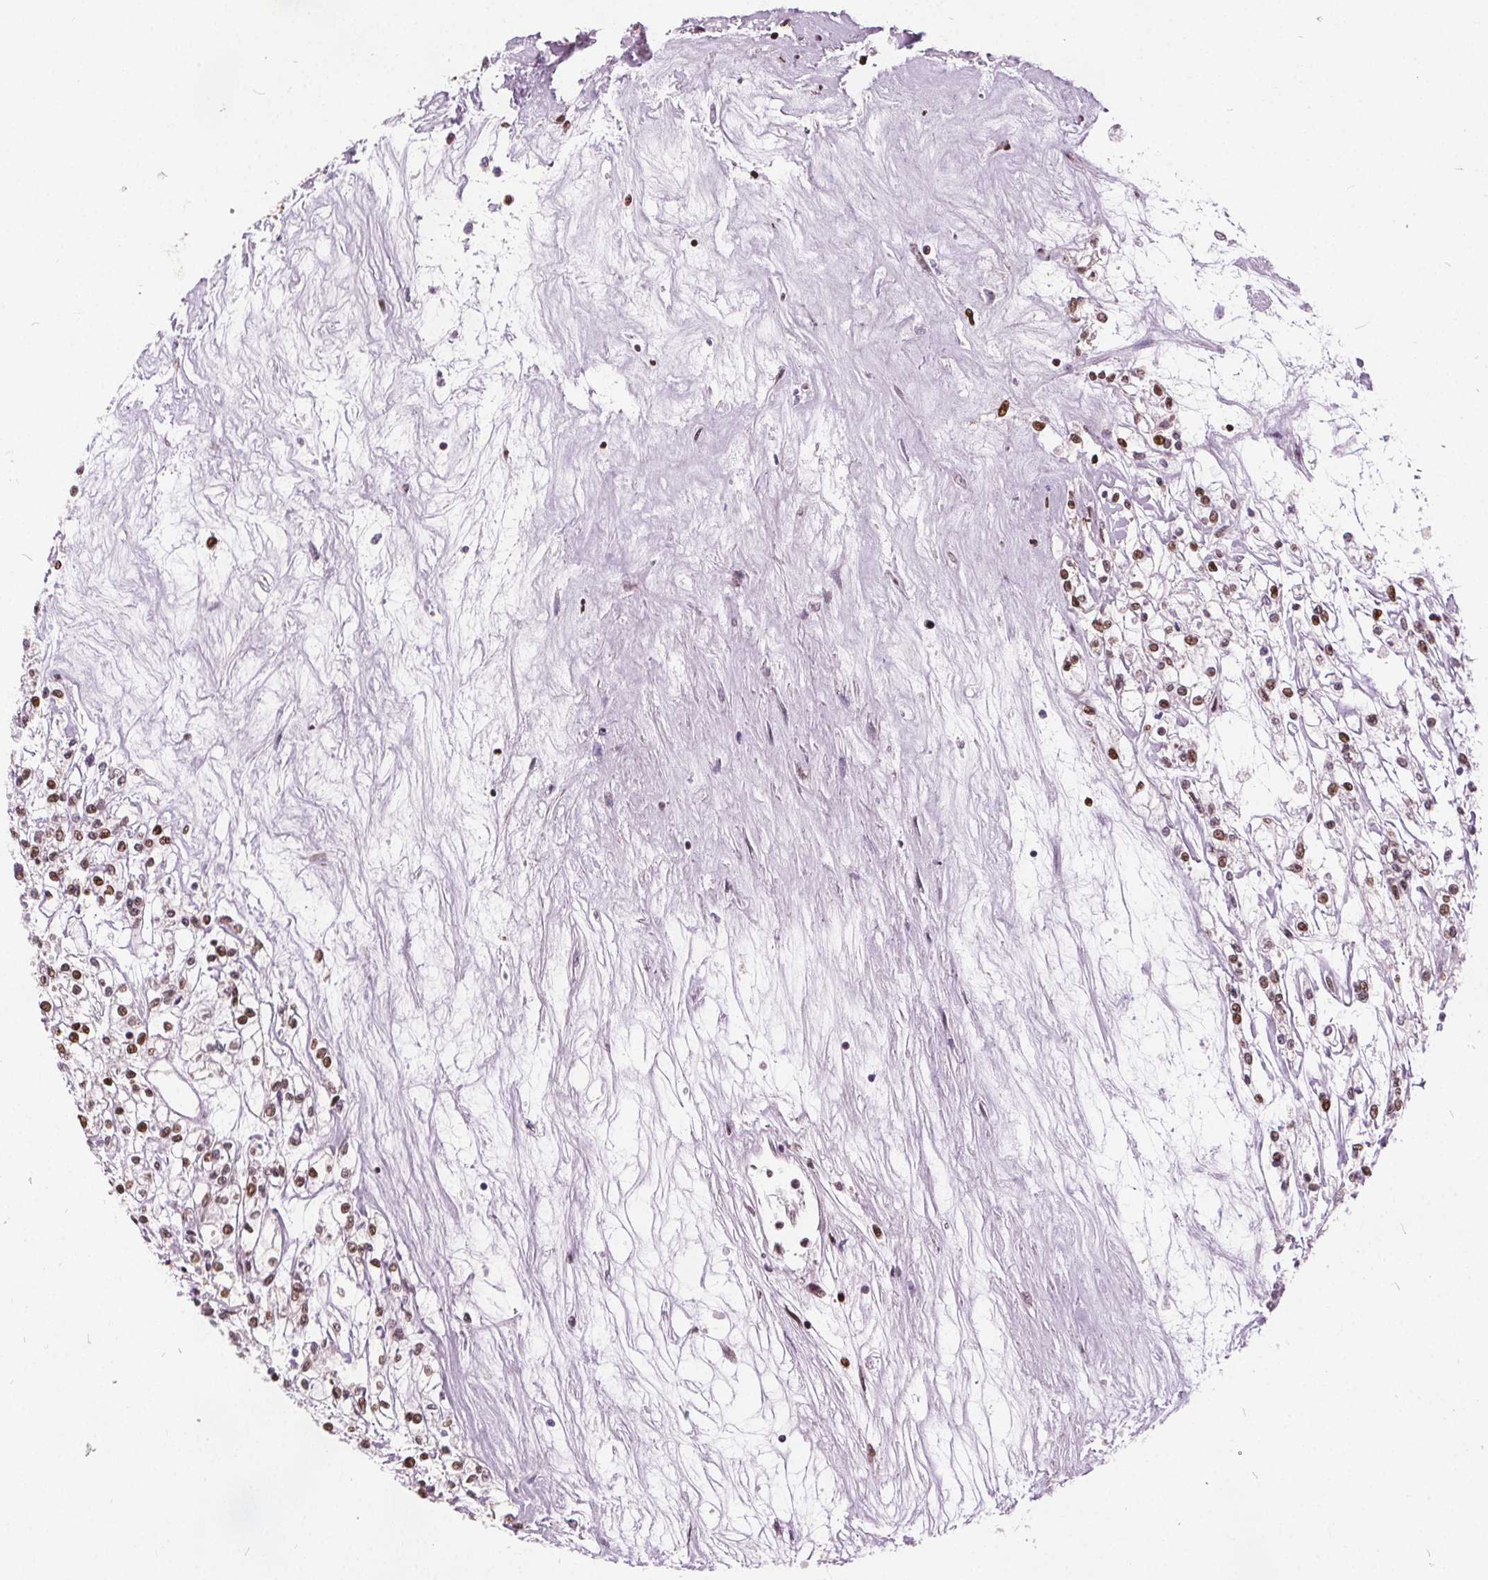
{"staining": {"intensity": "moderate", "quantity": ">75%", "location": "nuclear"}, "tissue": "renal cancer", "cell_type": "Tumor cells", "image_type": "cancer", "snomed": [{"axis": "morphology", "description": "Adenocarcinoma, NOS"}, {"axis": "topography", "description": "Kidney"}], "caption": "Immunohistochemistry (IHC) staining of renal cancer, which shows medium levels of moderate nuclear expression in approximately >75% of tumor cells indicating moderate nuclear protein positivity. The staining was performed using DAB (brown) for protein detection and nuclei were counterstained in hematoxylin (blue).", "gene": "ISLR2", "patient": {"sex": "female", "age": 59}}